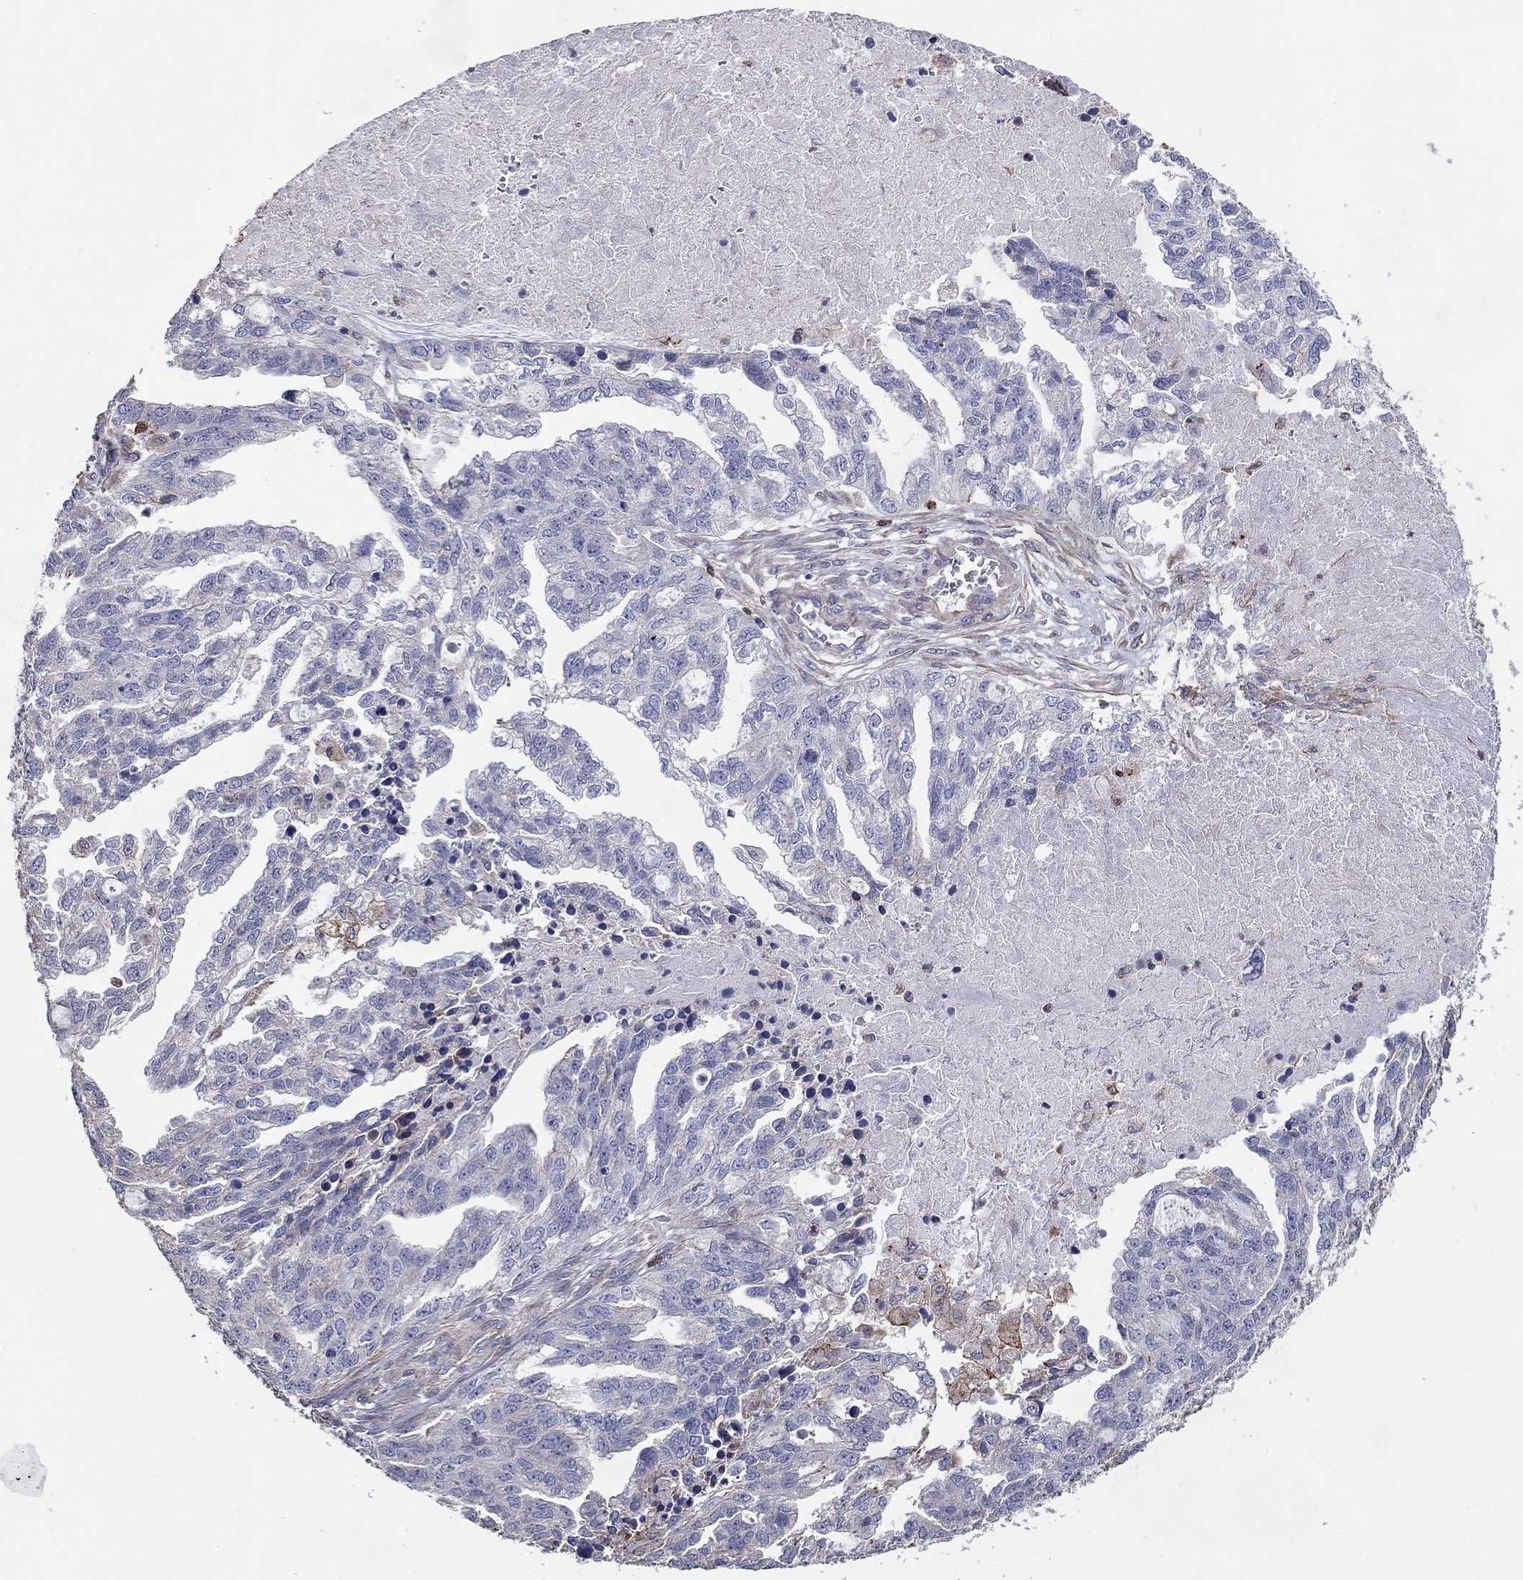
{"staining": {"intensity": "negative", "quantity": "none", "location": "none"}, "tissue": "ovarian cancer", "cell_type": "Tumor cells", "image_type": "cancer", "snomed": [{"axis": "morphology", "description": "Cystadenocarcinoma, serous, NOS"}, {"axis": "topography", "description": "Ovary"}], "caption": "Immunohistochemistry (IHC) of human ovarian serous cystadenocarcinoma reveals no expression in tumor cells.", "gene": "NPHP1", "patient": {"sex": "female", "age": 51}}